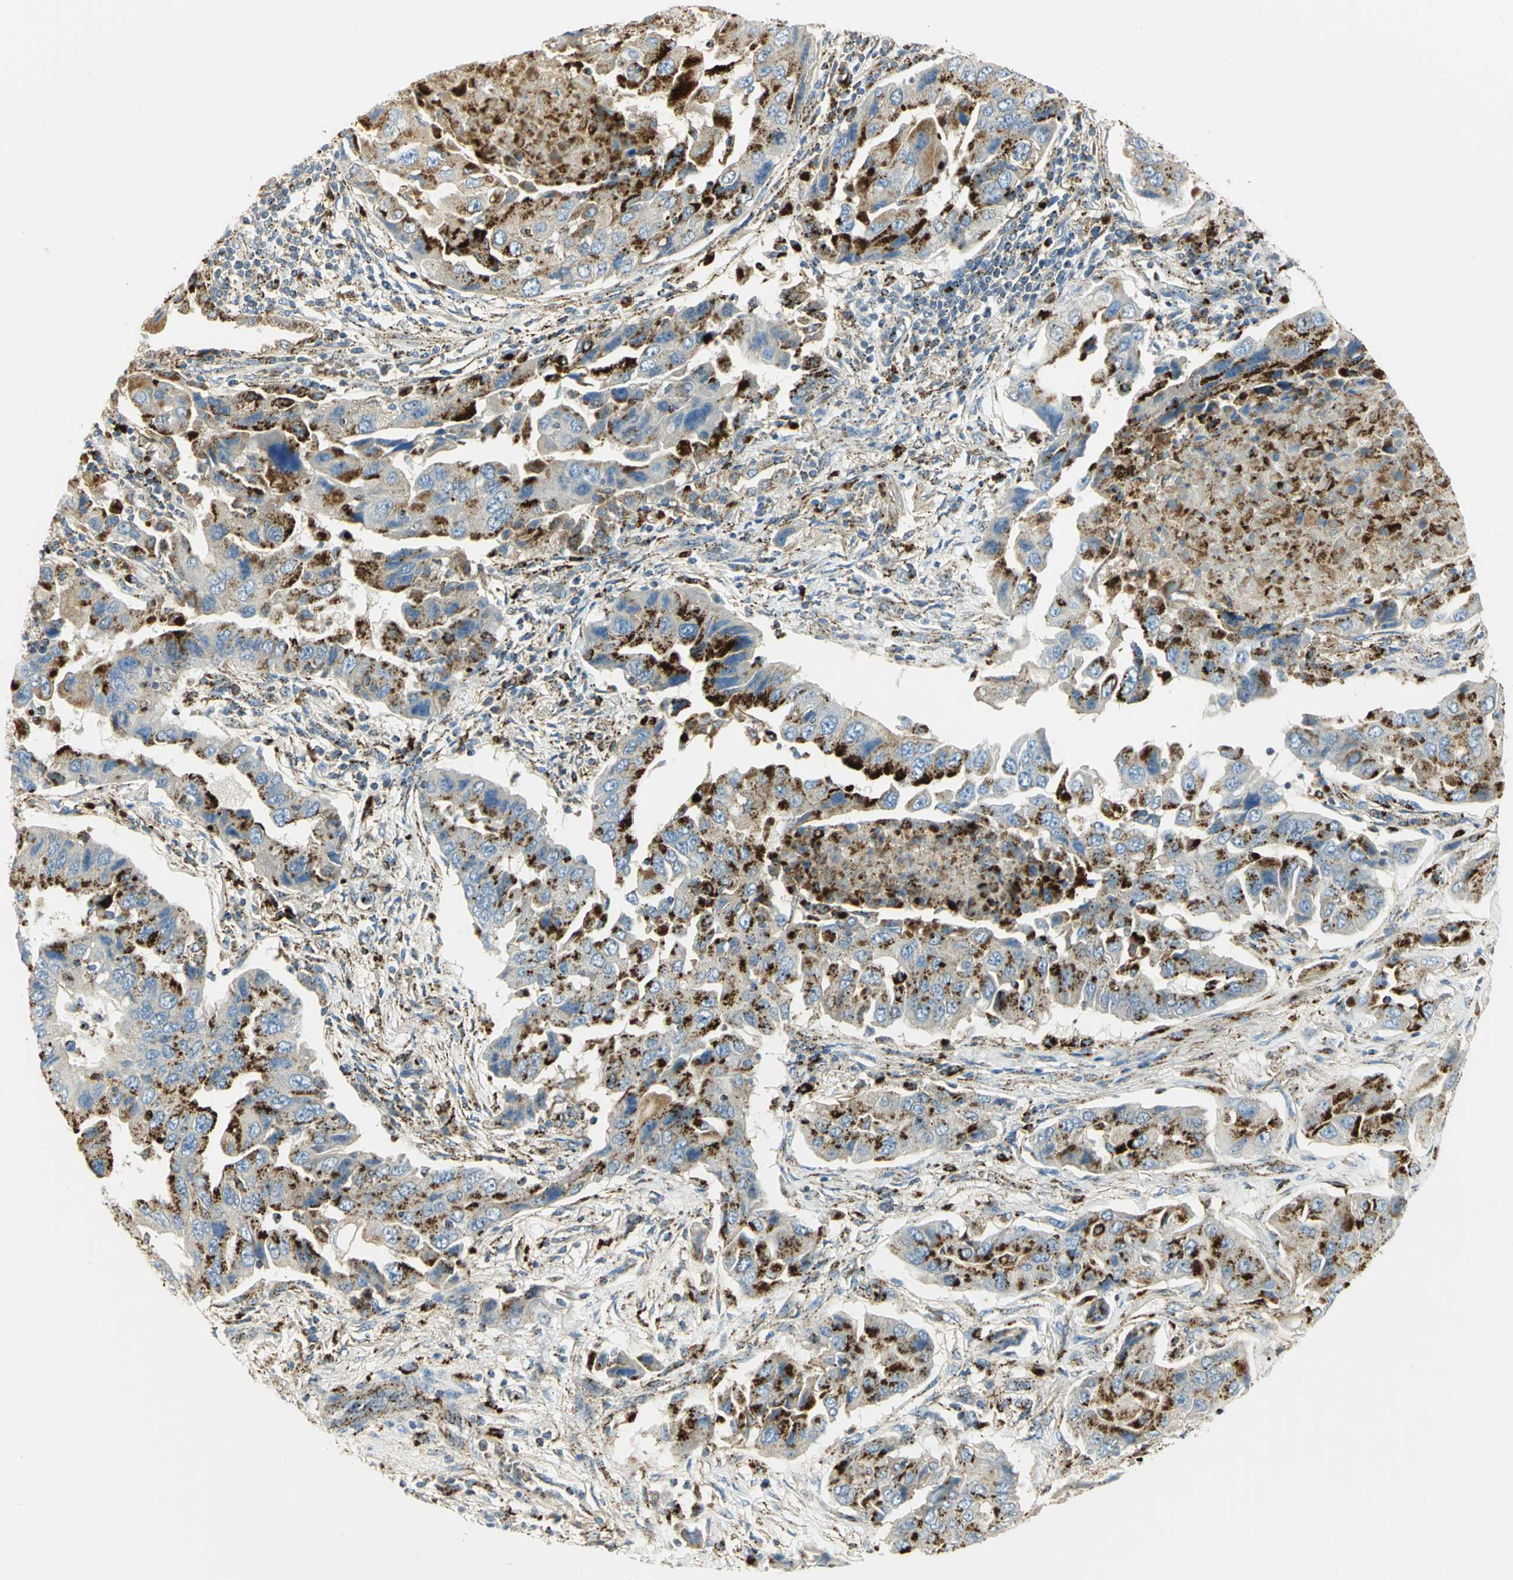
{"staining": {"intensity": "moderate", "quantity": ">75%", "location": "cytoplasmic/membranous"}, "tissue": "lung cancer", "cell_type": "Tumor cells", "image_type": "cancer", "snomed": [{"axis": "morphology", "description": "Adenocarcinoma, NOS"}, {"axis": "topography", "description": "Lung"}], "caption": "Lung adenocarcinoma tissue exhibits moderate cytoplasmic/membranous positivity in about >75% of tumor cells", "gene": "ARSA", "patient": {"sex": "female", "age": 65}}